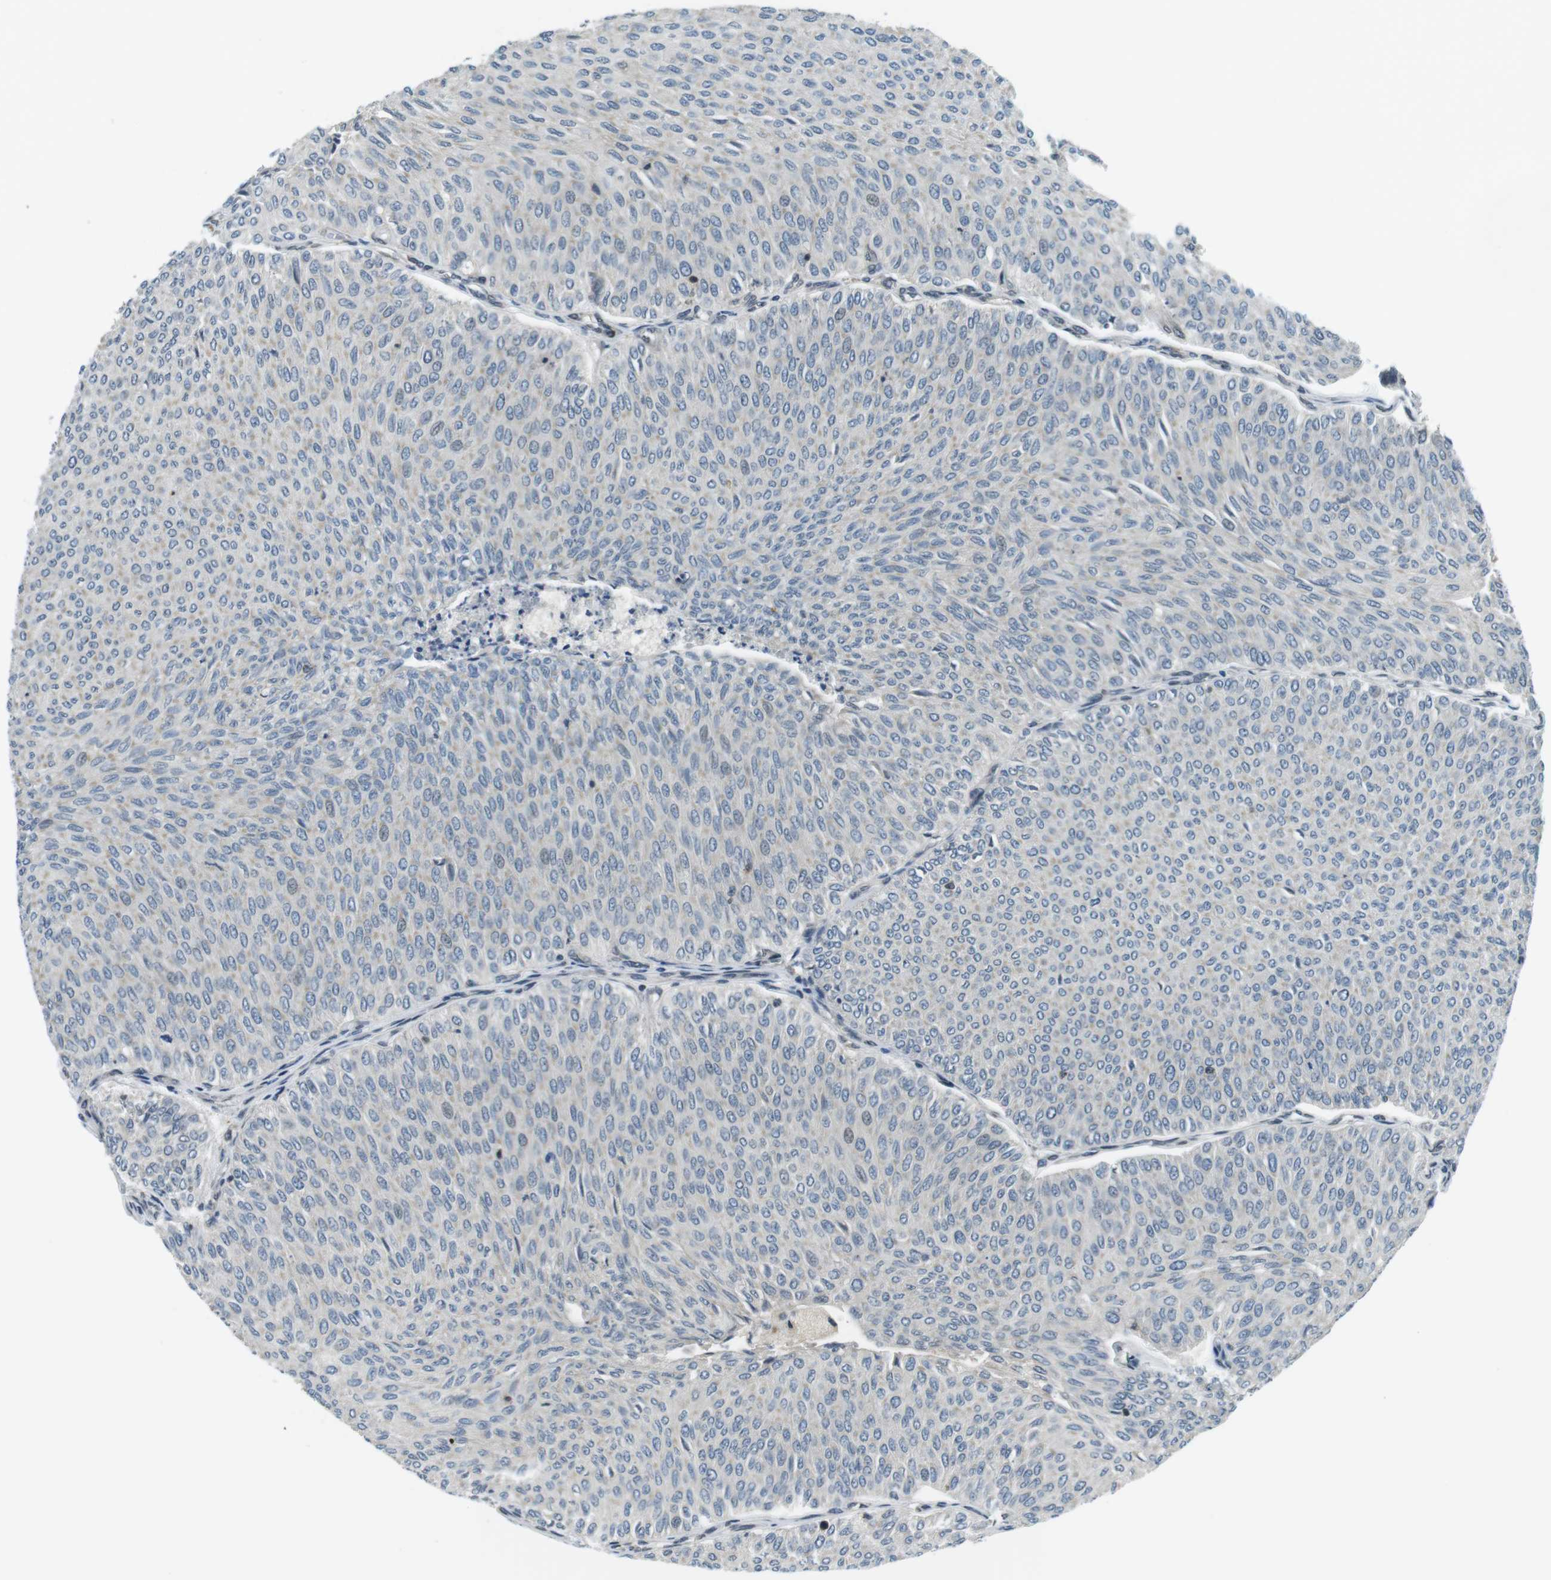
{"staining": {"intensity": "negative", "quantity": "none", "location": "none"}, "tissue": "urothelial cancer", "cell_type": "Tumor cells", "image_type": "cancer", "snomed": [{"axis": "morphology", "description": "Urothelial carcinoma, Low grade"}, {"axis": "topography", "description": "Urinary bladder"}], "caption": "An image of human urothelial cancer is negative for staining in tumor cells.", "gene": "TMX4", "patient": {"sex": "male", "age": 78}}